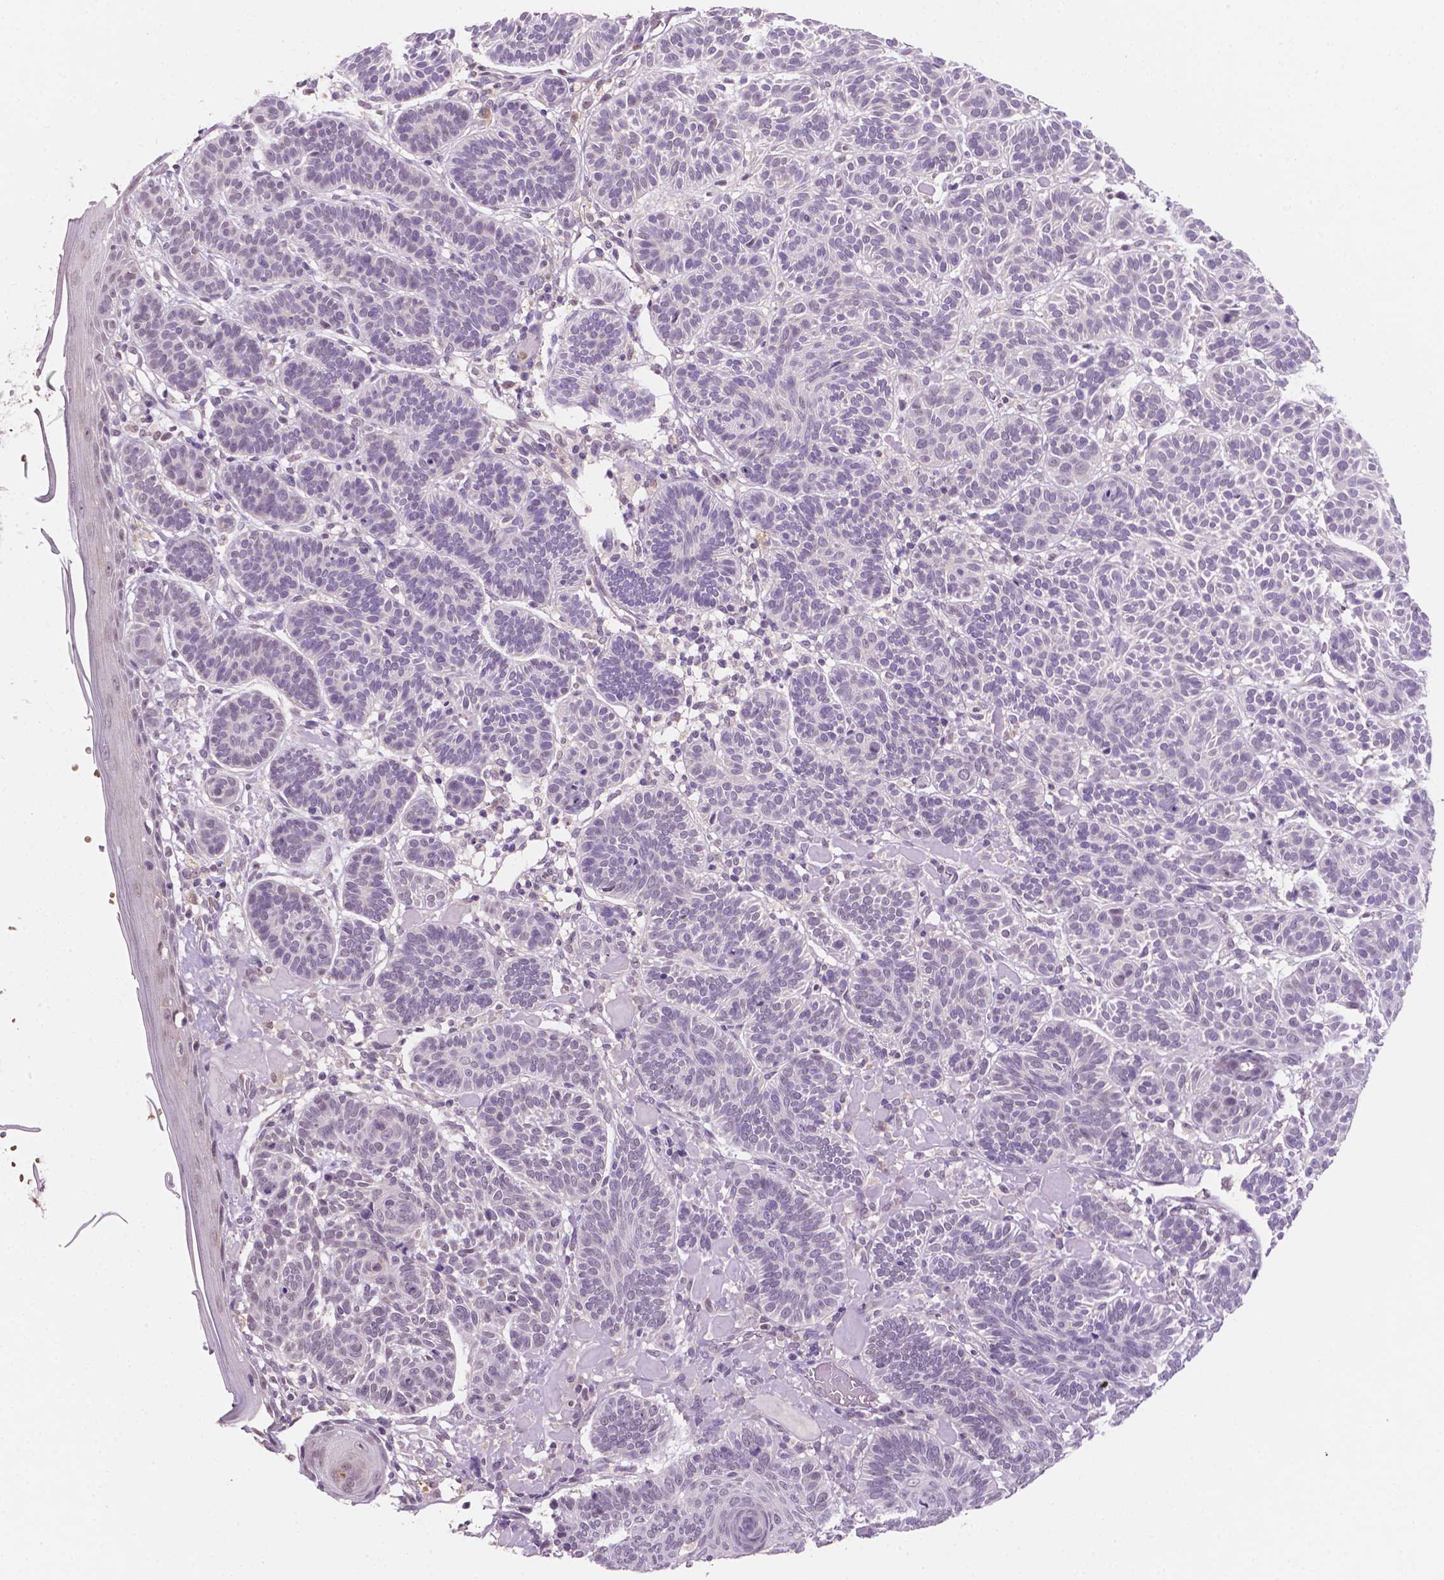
{"staining": {"intensity": "negative", "quantity": "none", "location": "none"}, "tissue": "skin cancer", "cell_type": "Tumor cells", "image_type": "cancer", "snomed": [{"axis": "morphology", "description": "Basal cell carcinoma"}, {"axis": "topography", "description": "Skin"}], "caption": "This is an immunohistochemistry histopathology image of skin cancer (basal cell carcinoma). There is no expression in tumor cells.", "gene": "SHLD3", "patient": {"sex": "male", "age": 85}}